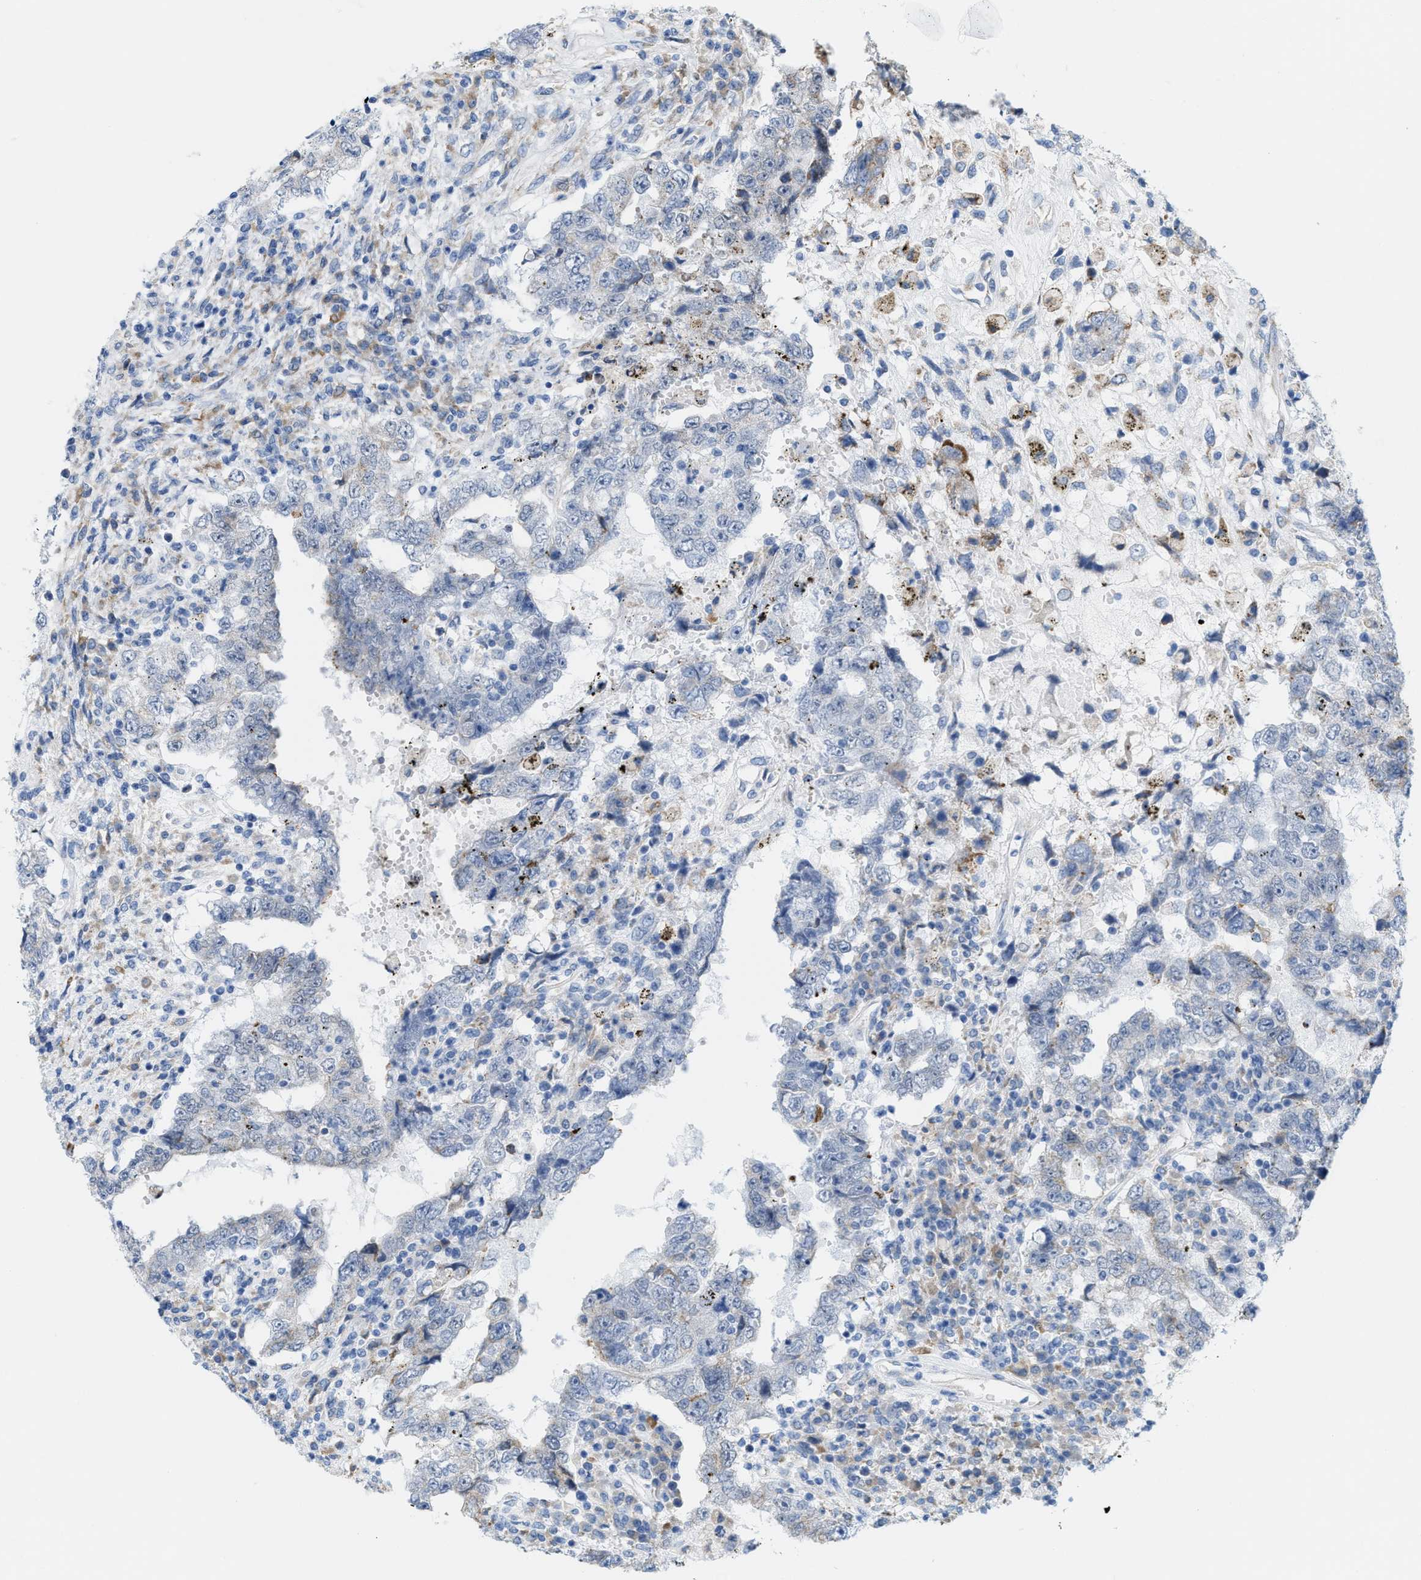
{"staining": {"intensity": "negative", "quantity": "none", "location": "none"}, "tissue": "testis cancer", "cell_type": "Tumor cells", "image_type": "cancer", "snomed": [{"axis": "morphology", "description": "Carcinoma, Embryonal, NOS"}, {"axis": "topography", "description": "Testis"}], "caption": "Testis cancer (embryonal carcinoma) was stained to show a protein in brown. There is no significant positivity in tumor cells.", "gene": "KIFC3", "patient": {"sex": "male", "age": 26}}